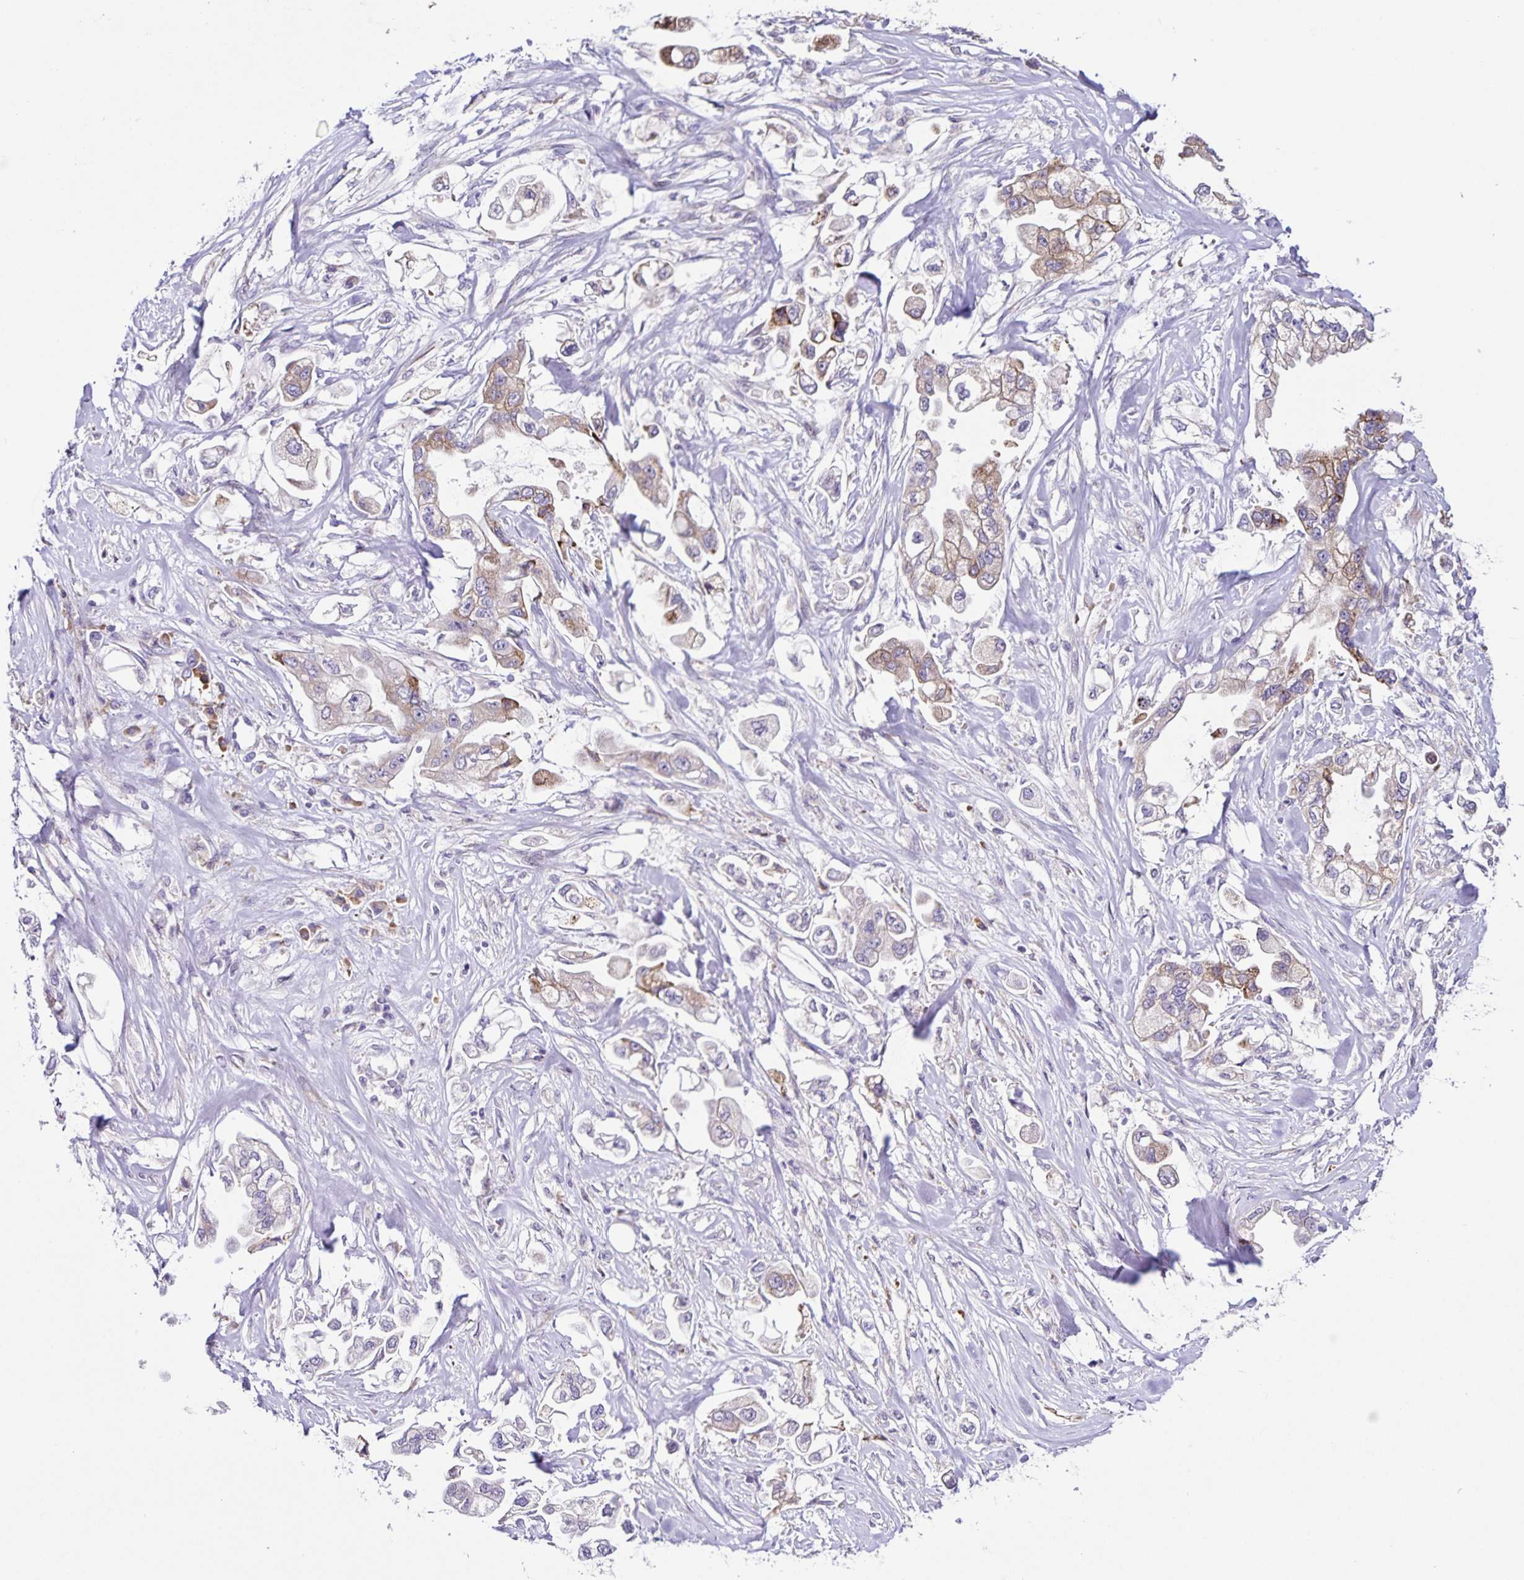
{"staining": {"intensity": "weak", "quantity": "25%-75%", "location": "cytoplasmic/membranous"}, "tissue": "stomach cancer", "cell_type": "Tumor cells", "image_type": "cancer", "snomed": [{"axis": "morphology", "description": "Adenocarcinoma, NOS"}, {"axis": "topography", "description": "Stomach"}], "caption": "Immunohistochemistry of human stomach cancer demonstrates low levels of weak cytoplasmic/membranous expression in about 25%-75% of tumor cells.", "gene": "RNFT2", "patient": {"sex": "male", "age": 62}}